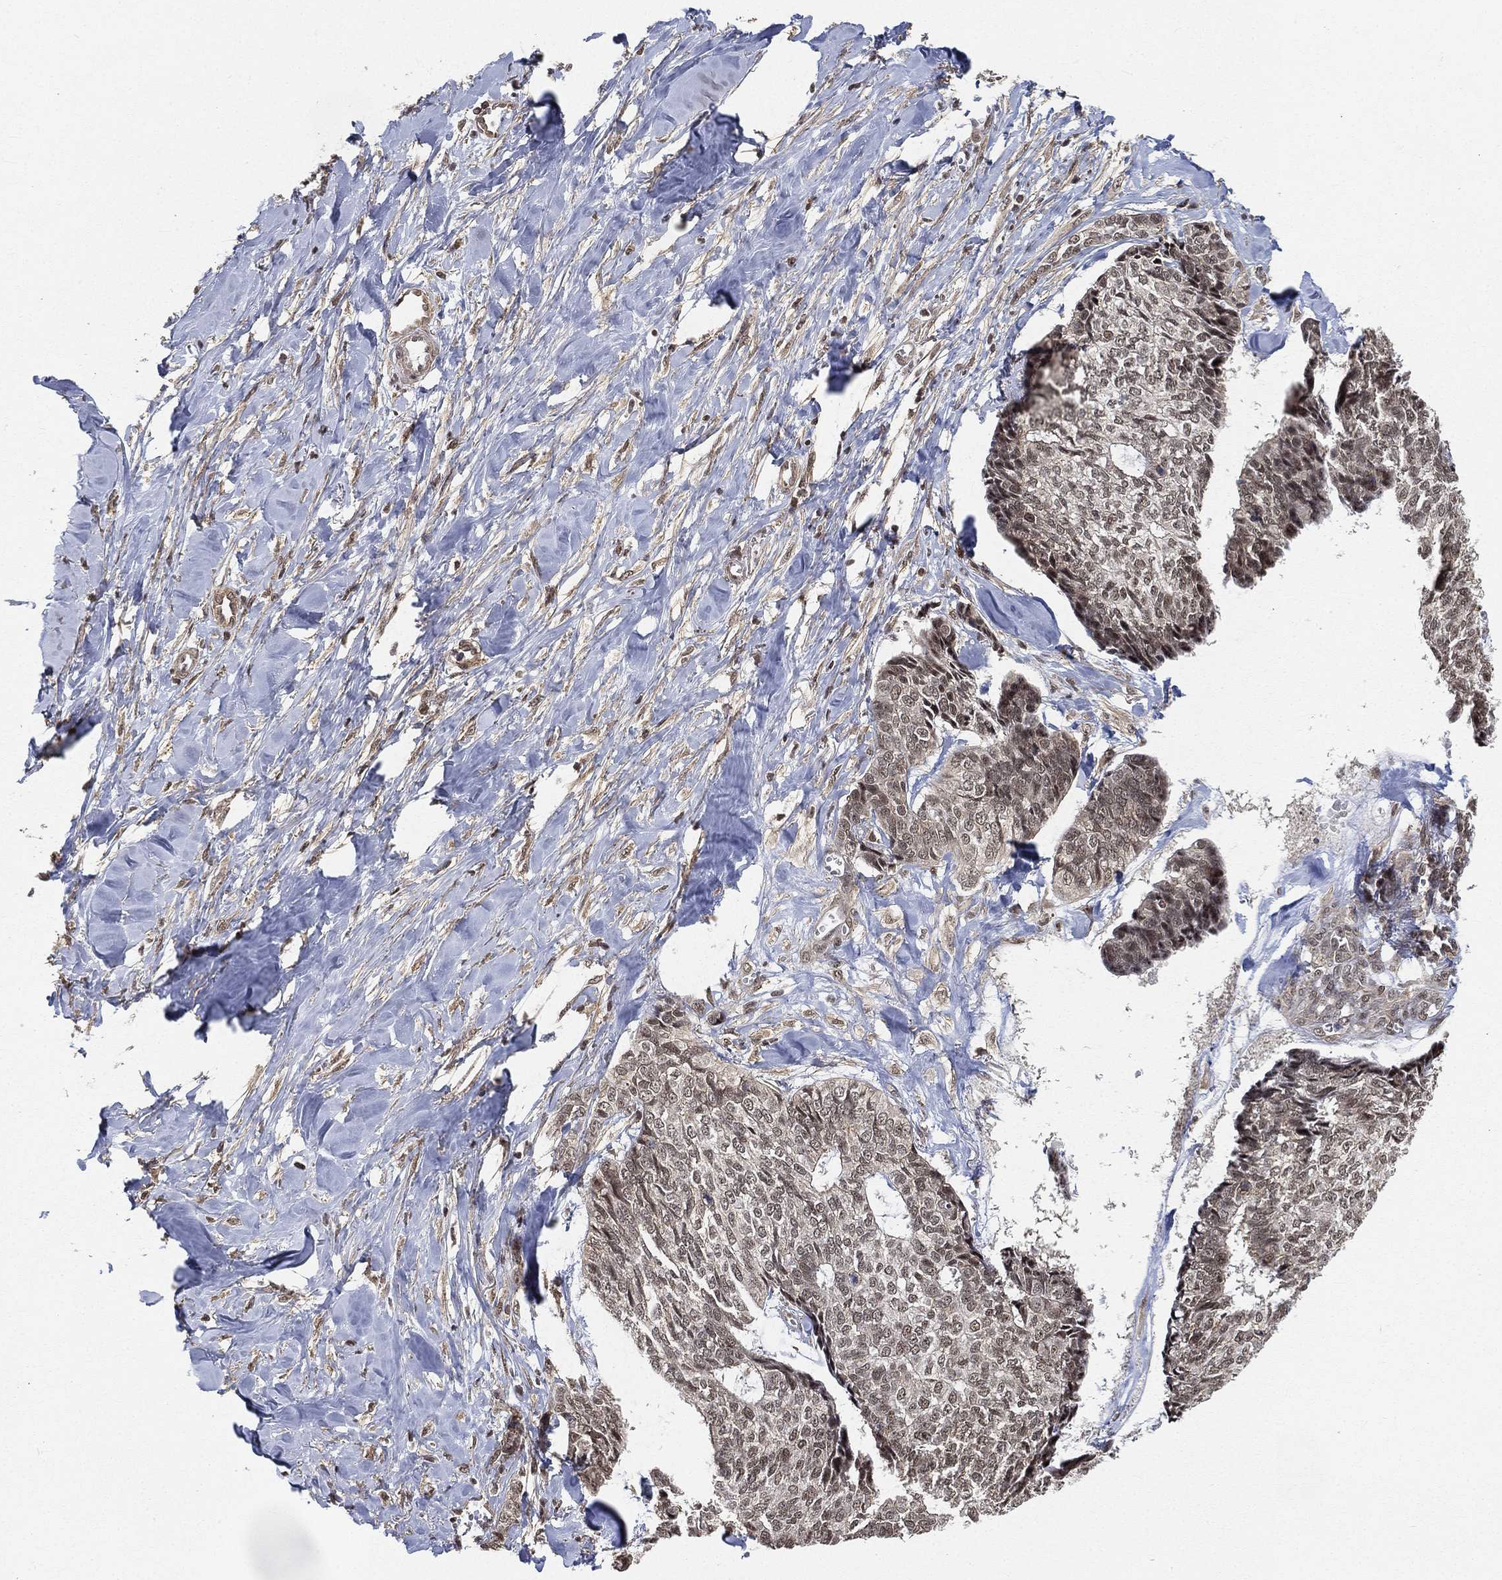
{"staining": {"intensity": "moderate", "quantity": "<25%", "location": "nuclear"}, "tissue": "skin cancer", "cell_type": "Tumor cells", "image_type": "cancer", "snomed": [{"axis": "morphology", "description": "Basal cell carcinoma"}, {"axis": "topography", "description": "Skin"}], "caption": "This is a micrograph of immunohistochemistry (IHC) staining of skin cancer (basal cell carcinoma), which shows moderate expression in the nuclear of tumor cells.", "gene": "RSRC2", "patient": {"sex": "male", "age": 86}}